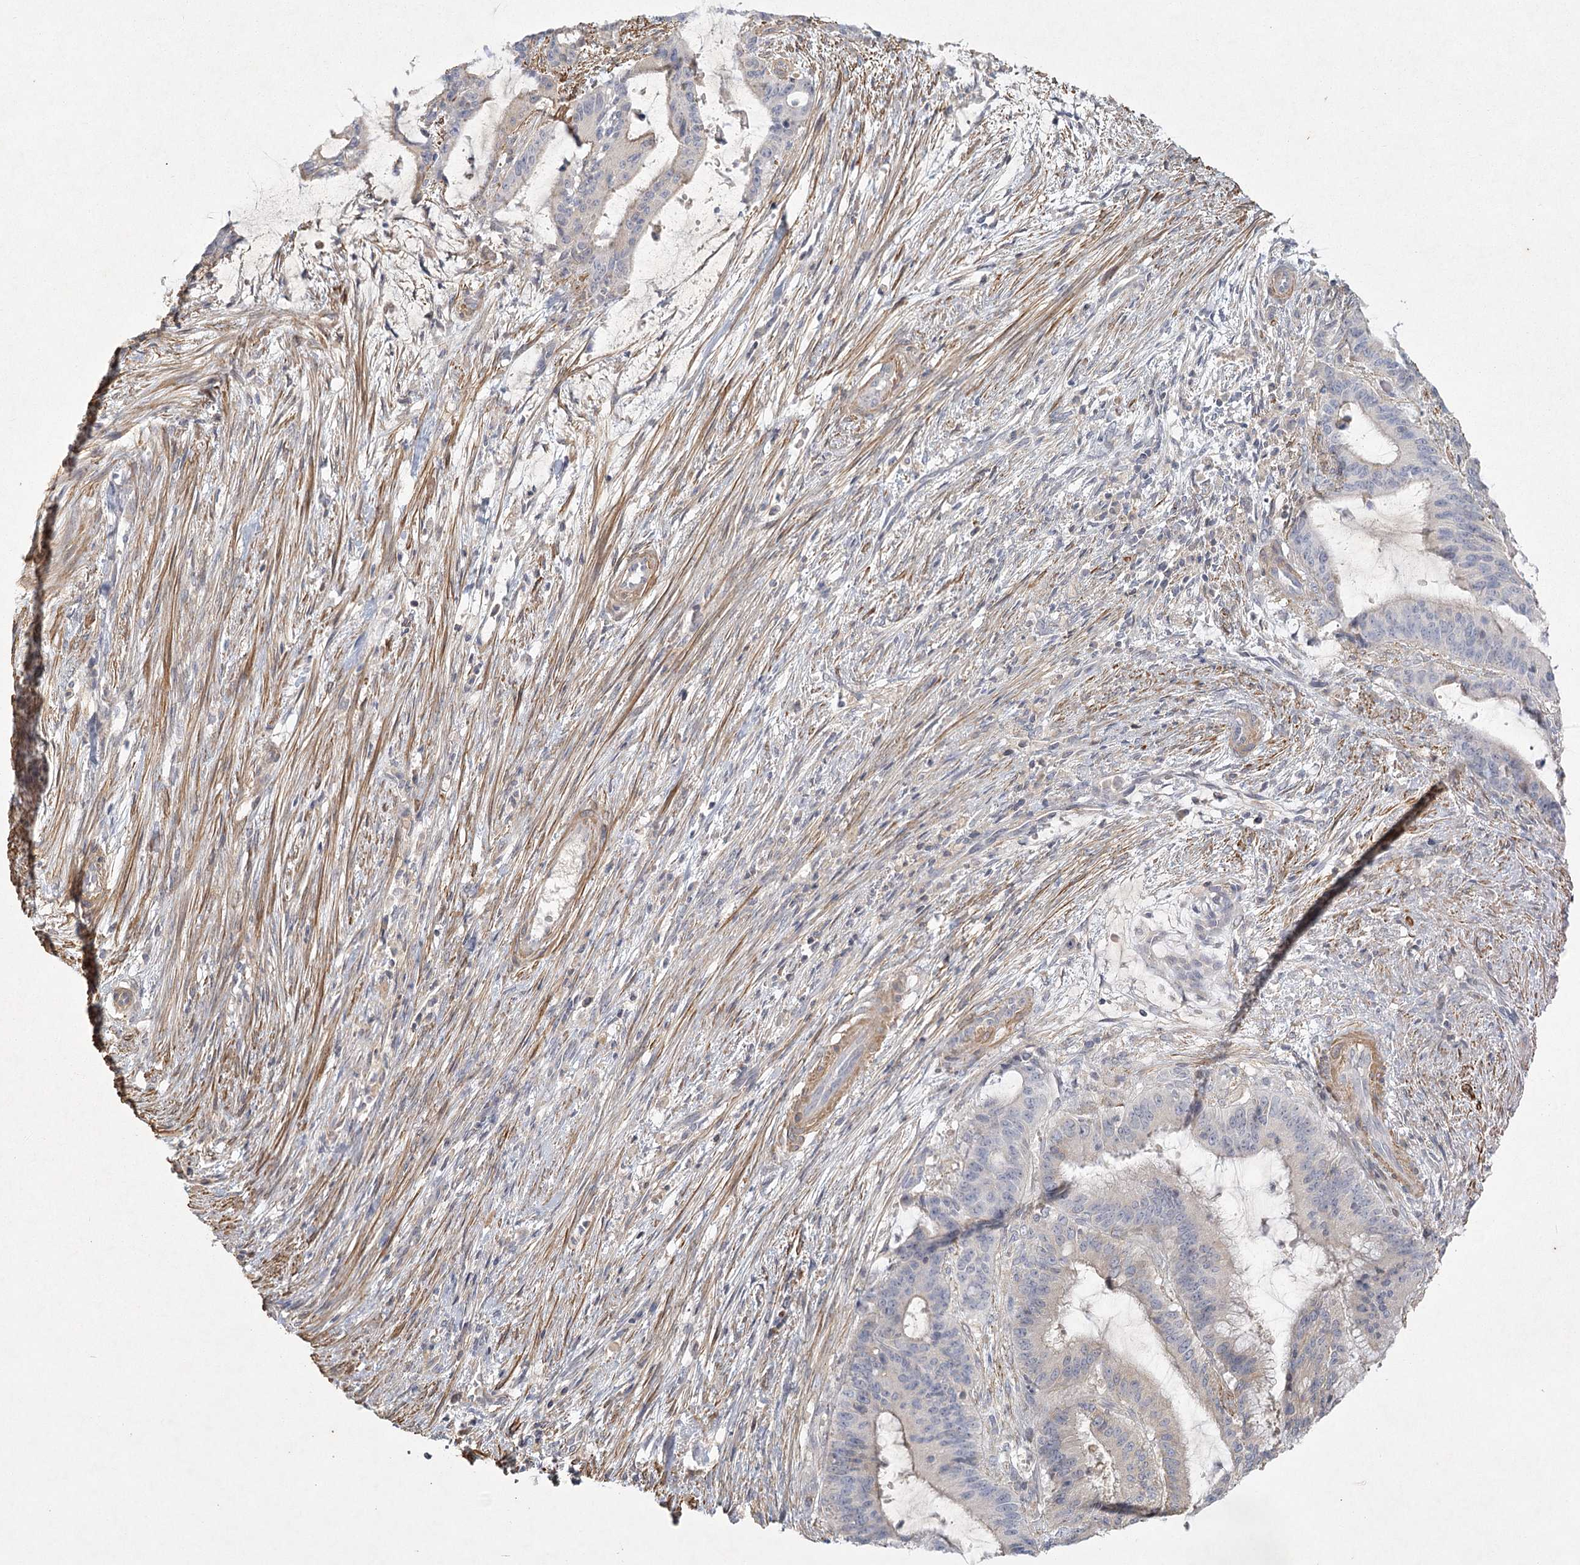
{"staining": {"intensity": "negative", "quantity": "none", "location": "none"}, "tissue": "liver cancer", "cell_type": "Tumor cells", "image_type": "cancer", "snomed": [{"axis": "morphology", "description": "Normal tissue, NOS"}, {"axis": "morphology", "description": "Cholangiocarcinoma"}, {"axis": "topography", "description": "Liver"}, {"axis": "topography", "description": "Peripheral nerve tissue"}], "caption": "This micrograph is of liver cancer (cholangiocarcinoma) stained with immunohistochemistry (IHC) to label a protein in brown with the nuclei are counter-stained blue. There is no expression in tumor cells.", "gene": "INPP4B", "patient": {"sex": "female", "age": 73}}